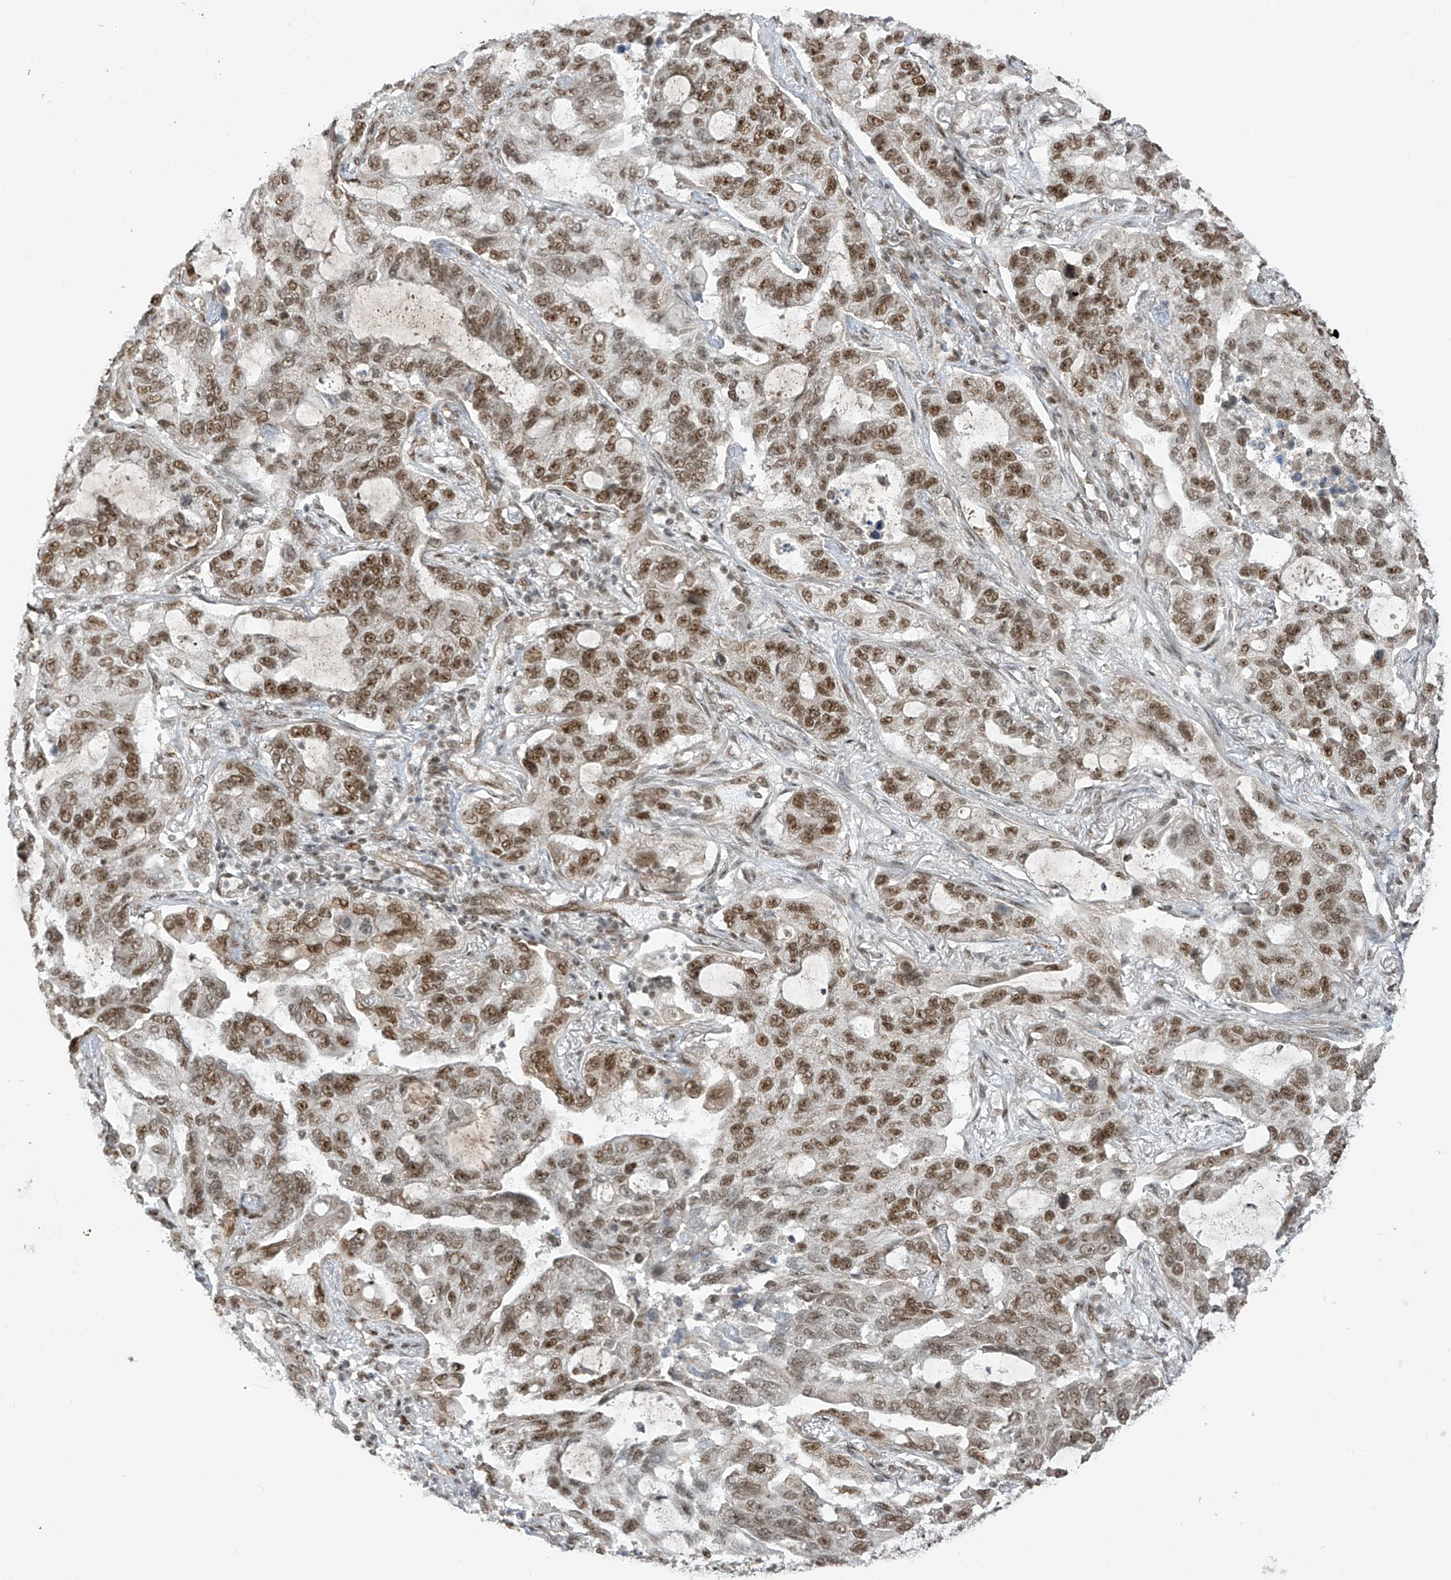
{"staining": {"intensity": "moderate", "quantity": ">75%", "location": "nuclear"}, "tissue": "lung cancer", "cell_type": "Tumor cells", "image_type": "cancer", "snomed": [{"axis": "morphology", "description": "Adenocarcinoma, NOS"}, {"axis": "topography", "description": "Lung"}], "caption": "This histopathology image reveals immunohistochemistry staining of human adenocarcinoma (lung), with medium moderate nuclear positivity in about >75% of tumor cells.", "gene": "ARHGEF3", "patient": {"sex": "male", "age": 64}}